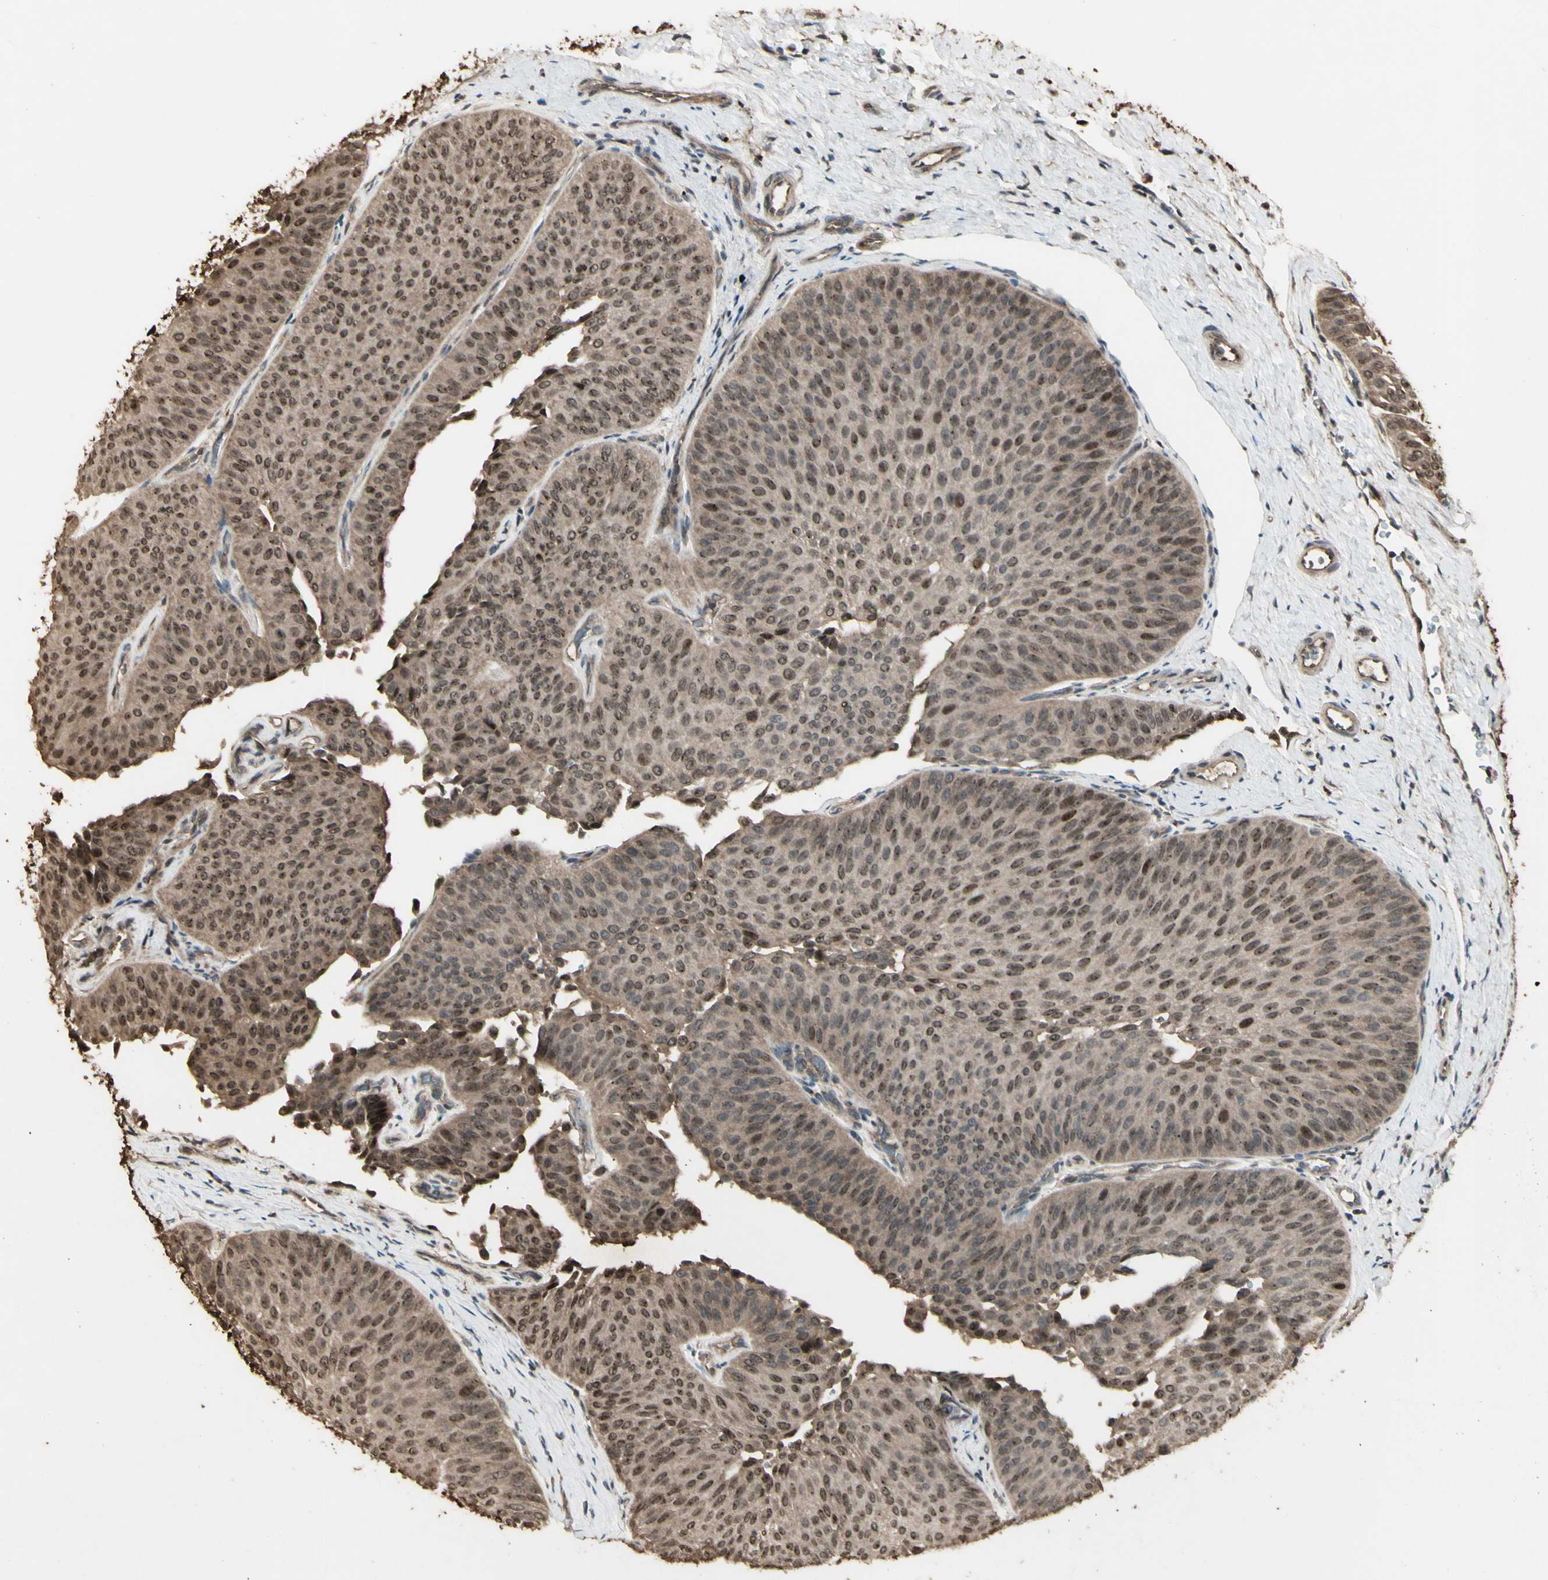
{"staining": {"intensity": "moderate", "quantity": ">75%", "location": "cytoplasmic/membranous,nuclear"}, "tissue": "urothelial cancer", "cell_type": "Tumor cells", "image_type": "cancer", "snomed": [{"axis": "morphology", "description": "Urothelial carcinoma, Low grade"}, {"axis": "topography", "description": "Urinary bladder"}], "caption": "Immunohistochemical staining of human low-grade urothelial carcinoma exhibits medium levels of moderate cytoplasmic/membranous and nuclear expression in about >75% of tumor cells.", "gene": "GNAS", "patient": {"sex": "female", "age": 60}}